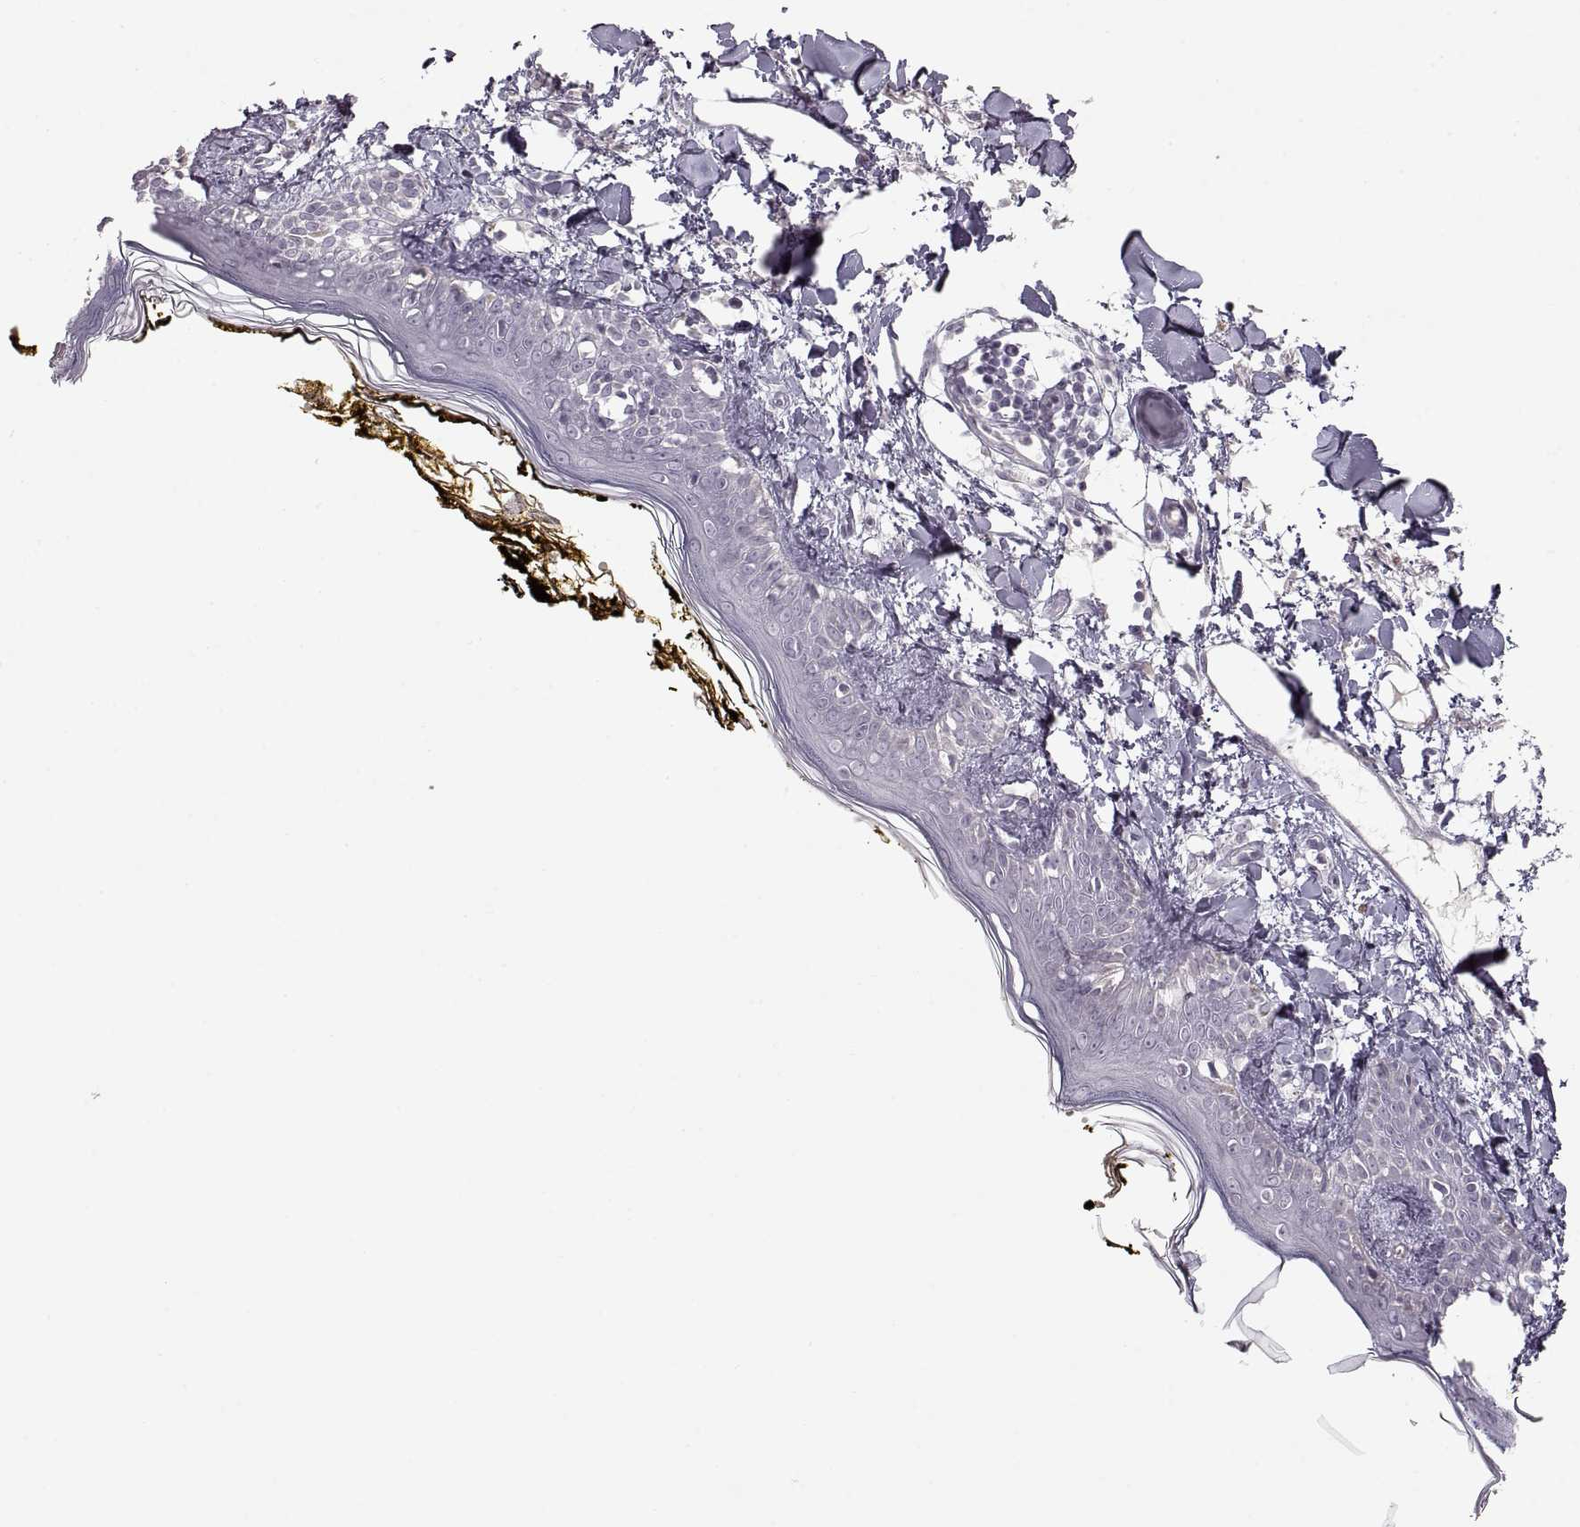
{"staining": {"intensity": "negative", "quantity": "none", "location": "none"}, "tissue": "skin", "cell_type": "Fibroblasts", "image_type": "normal", "snomed": [{"axis": "morphology", "description": "Normal tissue, NOS"}, {"axis": "topography", "description": "Skin"}], "caption": "This is an immunohistochemistry (IHC) micrograph of unremarkable human skin. There is no positivity in fibroblasts.", "gene": "PCSK2", "patient": {"sex": "male", "age": 76}}